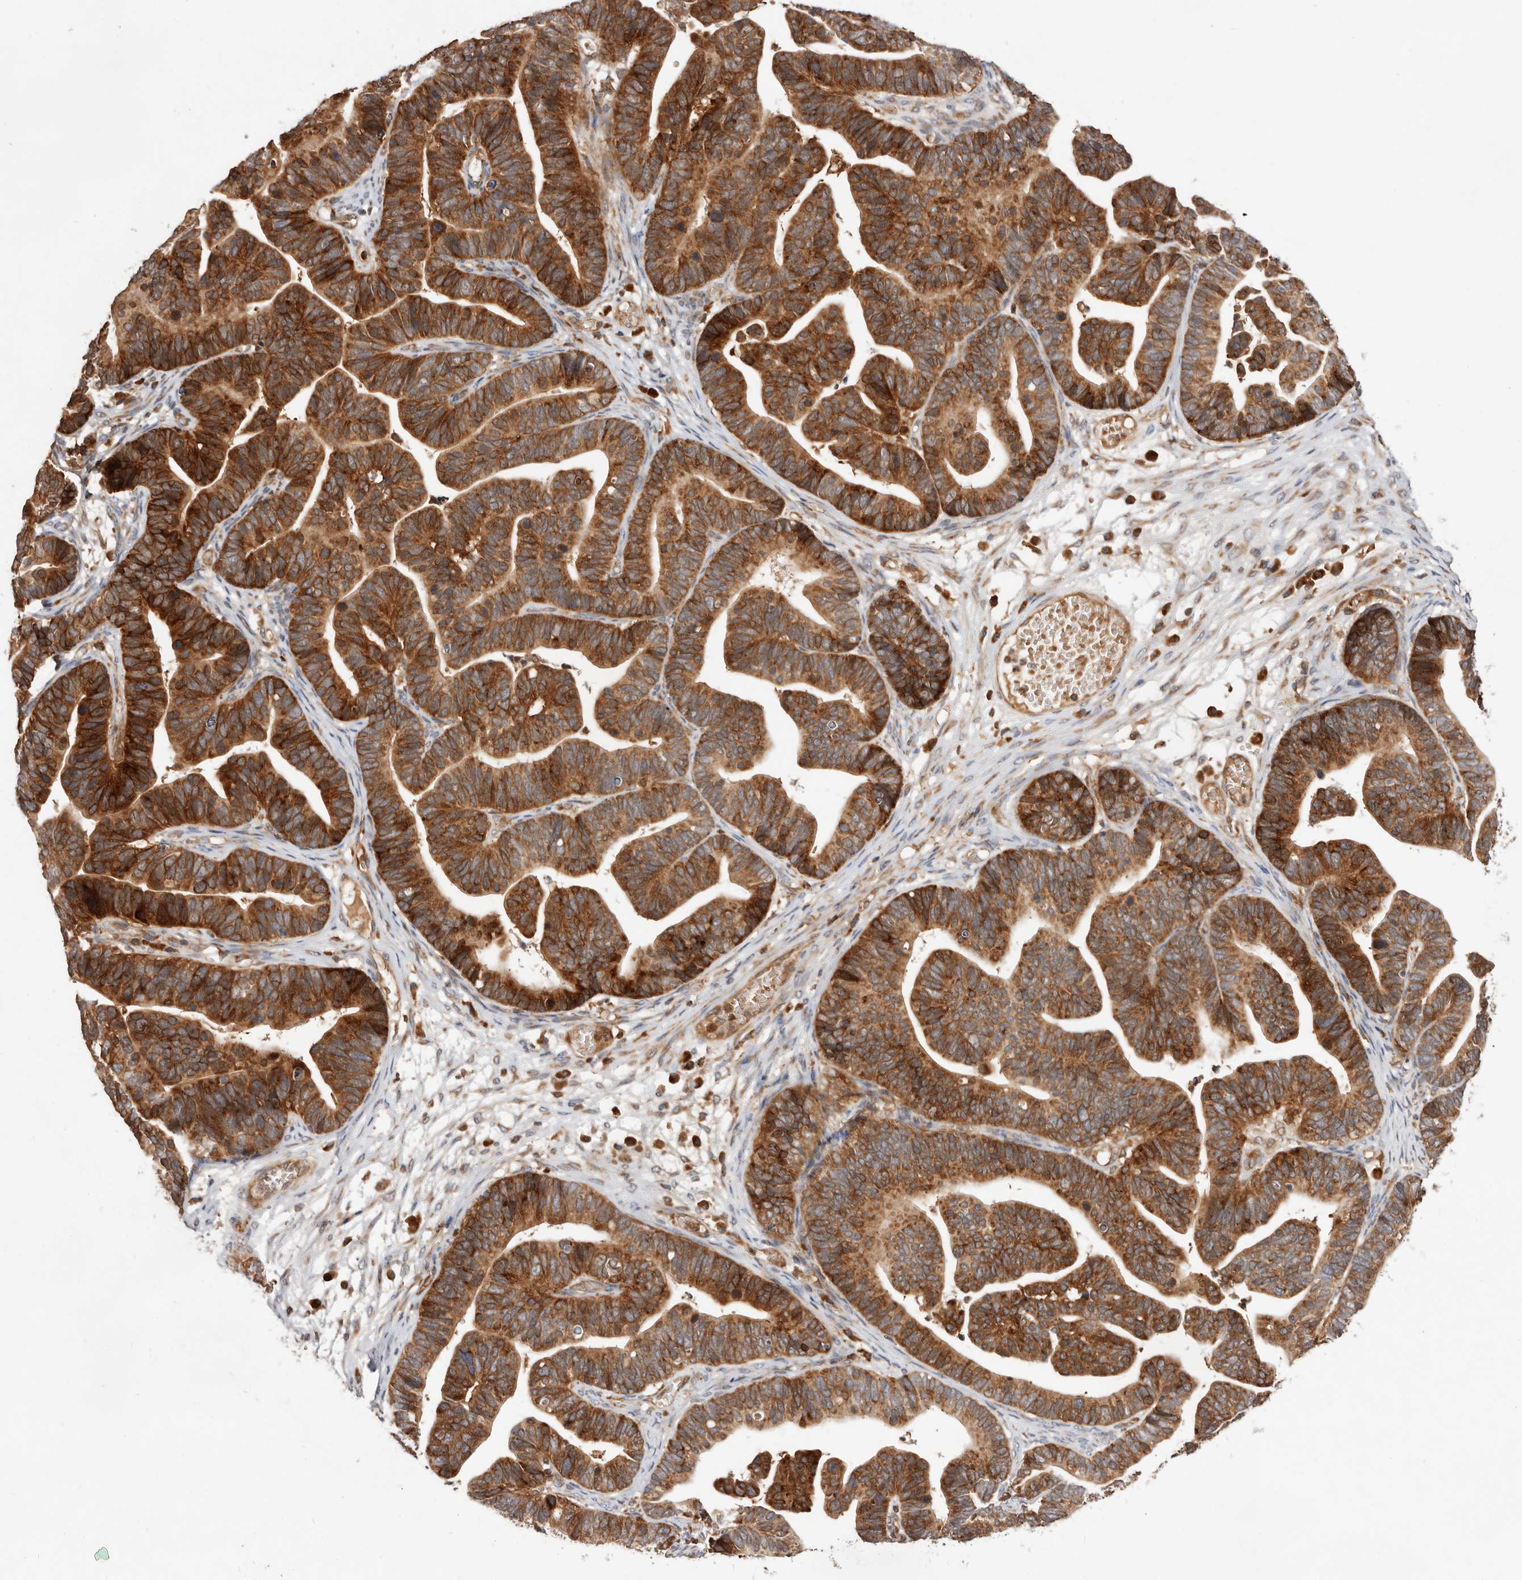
{"staining": {"intensity": "strong", "quantity": ">75%", "location": "cytoplasmic/membranous"}, "tissue": "ovarian cancer", "cell_type": "Tumor cells", "image_type": "cancer", "snomed": [{"axis": "morphology", "description": "Cystadenocarcinoma, serous, NOS"}, {"axis": "topography", "description": "Ovary"}], "caption": "Serous cystadenocarcinoma (ovarian) stained with immunohistochemistry exhibits strong cytoplasmic/membranous positivity in about >75% of tumor cells. (Brightfield microscopy of DAB IHC at high magnification).", "gene": "RNF213", "patient": {"sex": "female", "age": 56}}